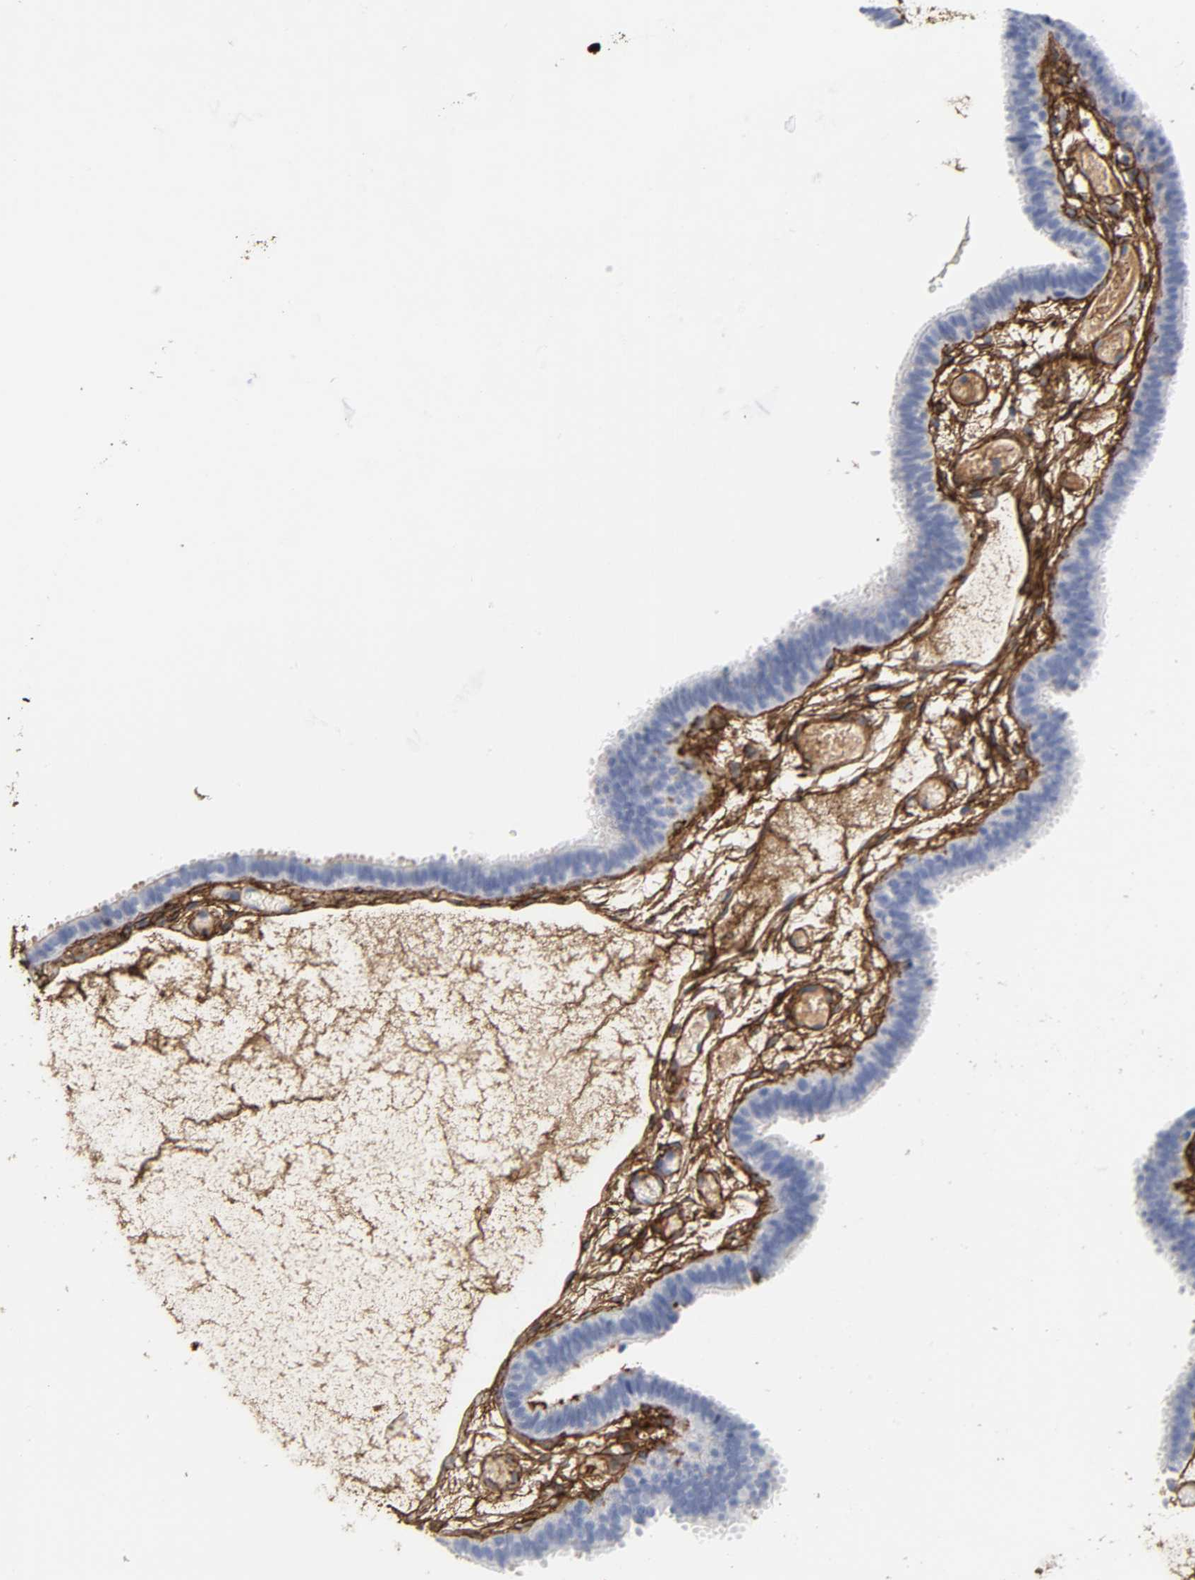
{"staining": {"intensity": "negative", "quantity": "none", "location": "none"}, "tissue": "fallopian tube", "cell_type": "Glandular cells", "image_type": "normal", "snomed": [{"axis": "morphology", "description": "Normal tissue, NOS"}, {"axis": "topography", "description": "Fallopian tube"}], "caption": "IHC histopathology image of benign human fallopian tube stained for a protein (brown), which exhibits no staining in glandular cells. Nuclei are stained in blue.", "gene": "FBLN1", "patient": {"sex": "female", "age": 29}}